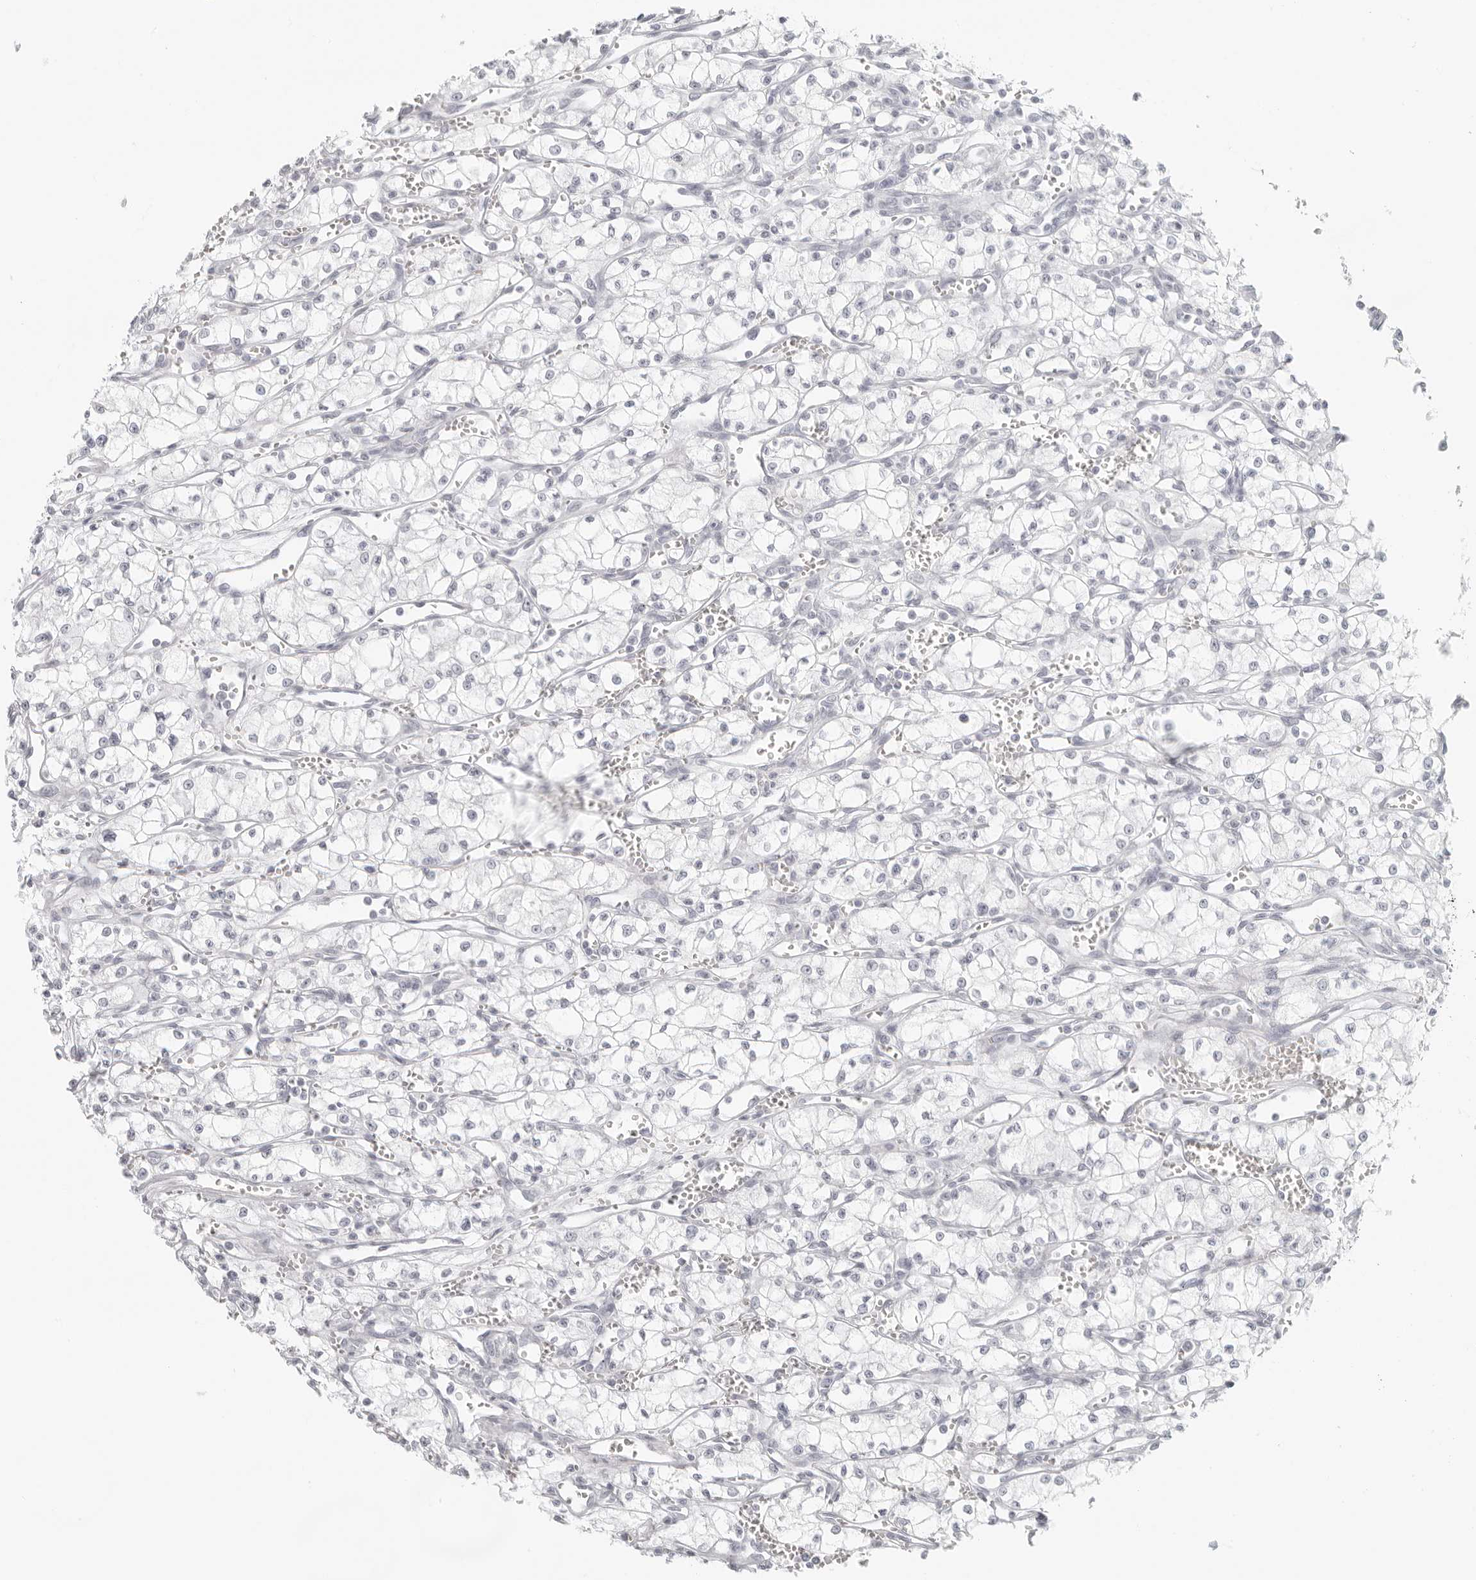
{"staining": {"intensity": "negative", "quantity": "none", "location": "none"}, "tissue": "renal cancer", "cell_type": "Tumor cells", "image_type": "cancer", "snomed": [{"axis": "morphology", "description": "Adenocarcinoma, NOS"}, {"axis": "topography", "description": "Kidney"}], "caption": "A histopathology image of human renal cancer (adenocarcinoma) is negative for staining in tumor cells. (DAB immunohistochemistry (IHC) with hematoxylin counter stain).", "gene": "RPS6KC1", "patient": {"sex": "male", "age": 59}}